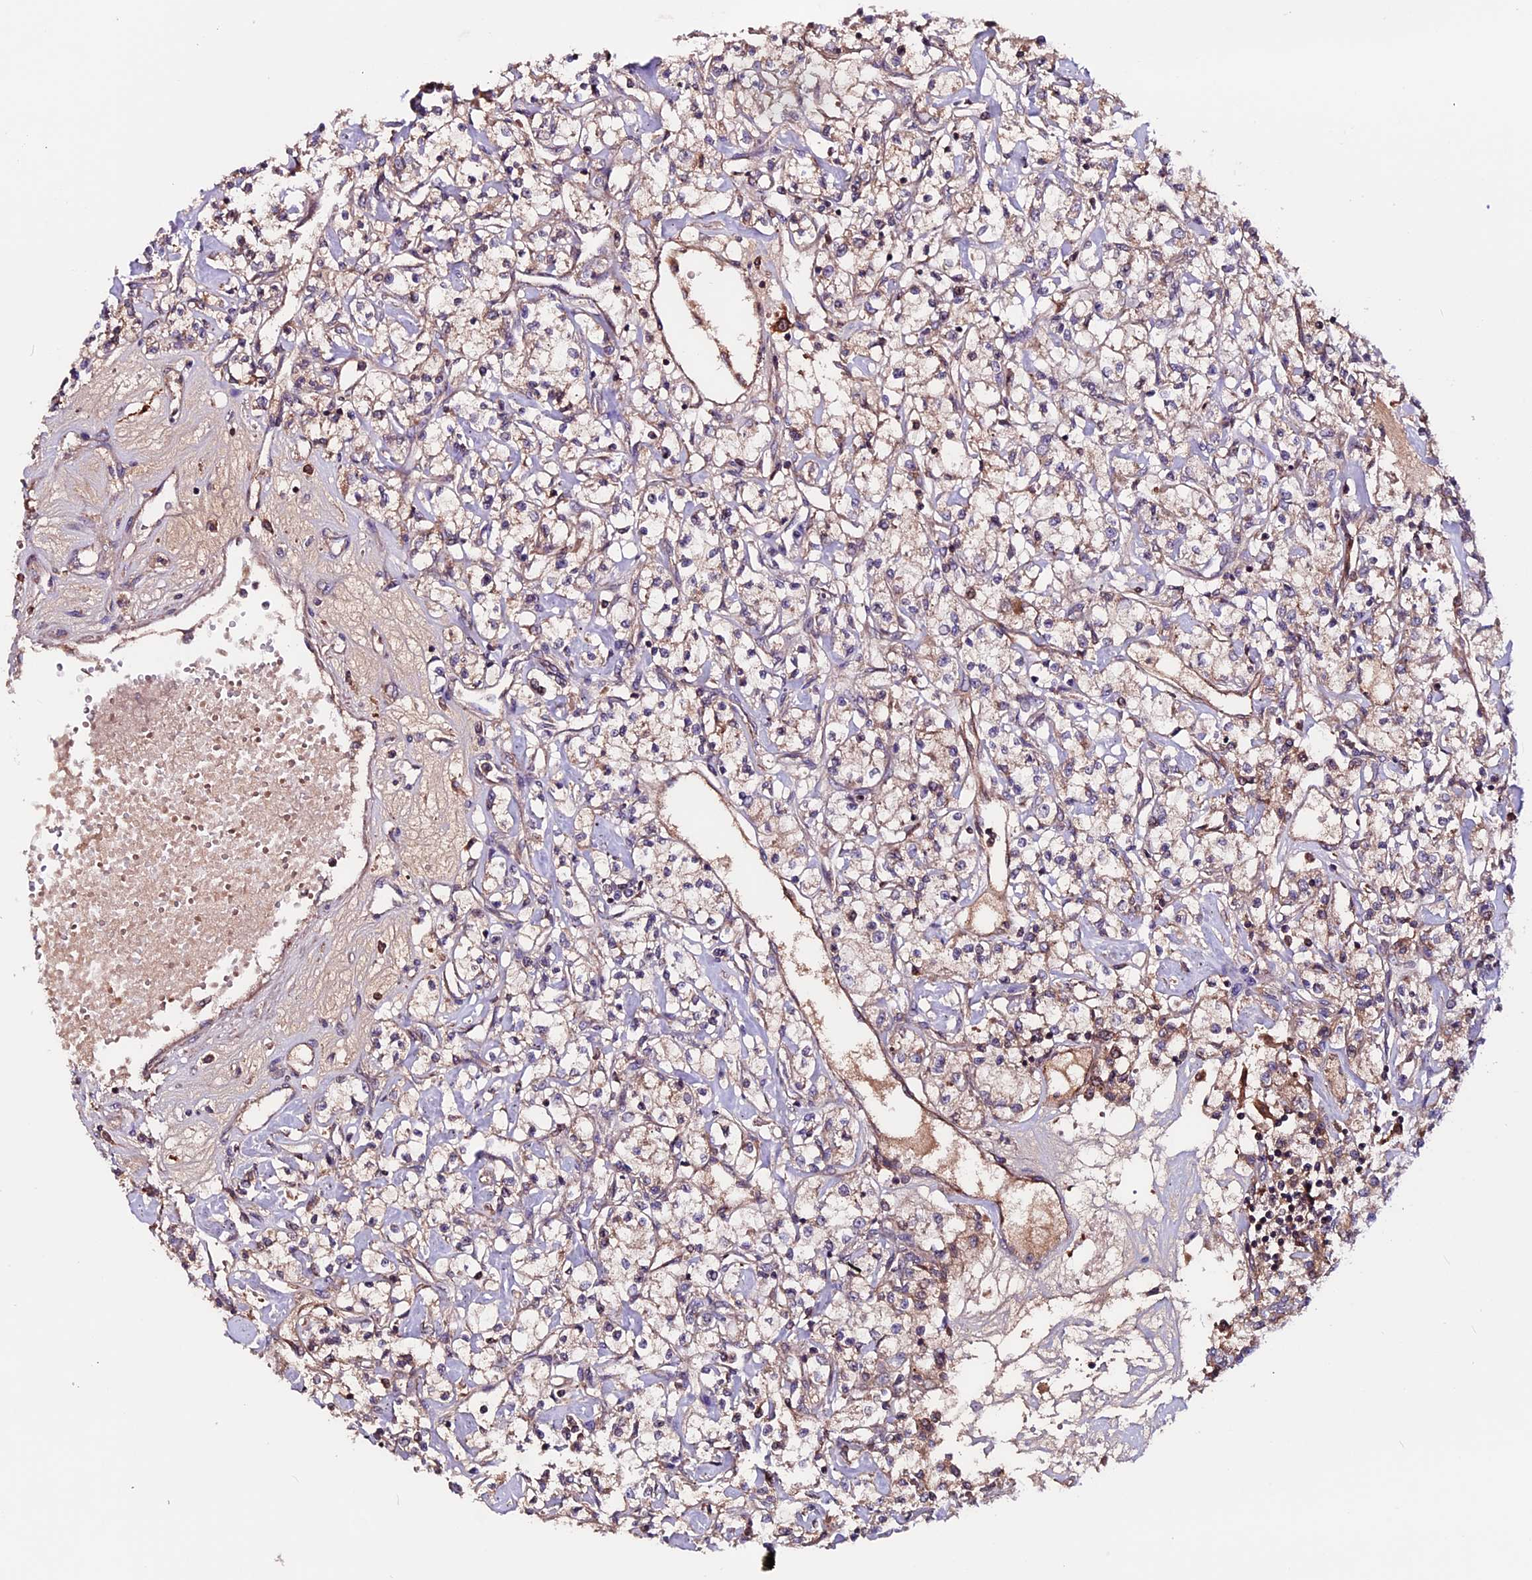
{"staining": {"intensity": "weak", "quantity": ">75%", "location": "cytoplasmic/membranous"}, "tissue": "renal cancer", "cell_type": "Tumor cells", "image_type": "cancer", "snomed": [{"axis": "morphology", "description": "Adenocarcinoma, NOS"}, {"axis": "topography", "description": "Kidney"}], "caption": "Protein expression by immunohistochemistry exhibits weak cytoplasmic/membranous positivity in about >75% of tumor cells in renal cancer (adenocarcinoma).", "gene": "ZNF598", "patient": {"sex": "female", "age": 59}}